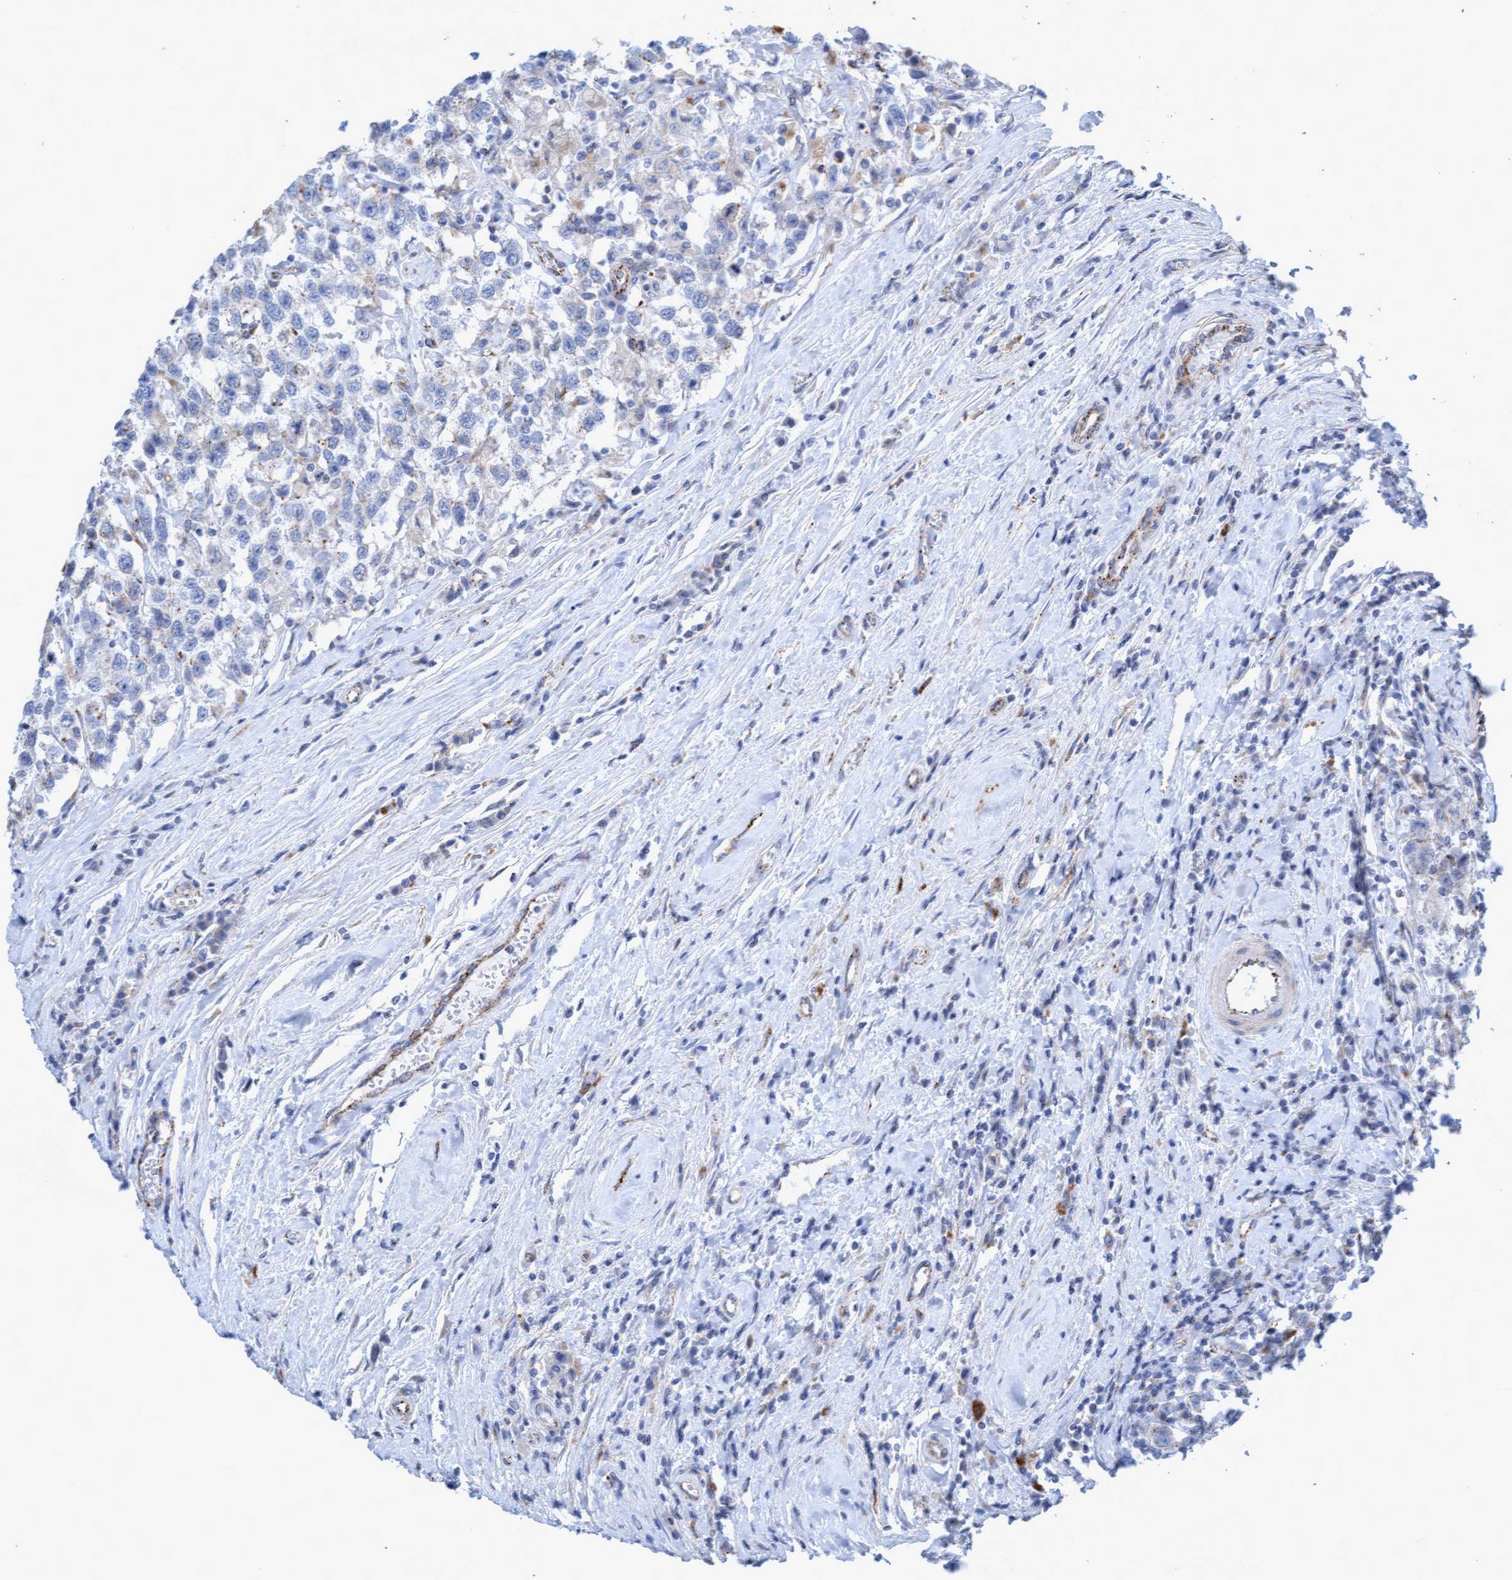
{"staining": {"intensity": "moderate", "quantity": "<25%", "location": "cytoplasmic/membranous"}, "tissue": "testis cancer", "cell_type": "Tumor cells", "image_type": "cancer", "snomed": [{"axis": "morphology", "description": "Seminoma, NOS"}, {"axis": "topography", "description": "Testis"}], "caption": "Moderate cytoplasmic/membranous protein staining is seen in about <25% of tumor cells in testis cancer.", "gene": "SGSH", "patient": {"sex": "male", "age": 41}}